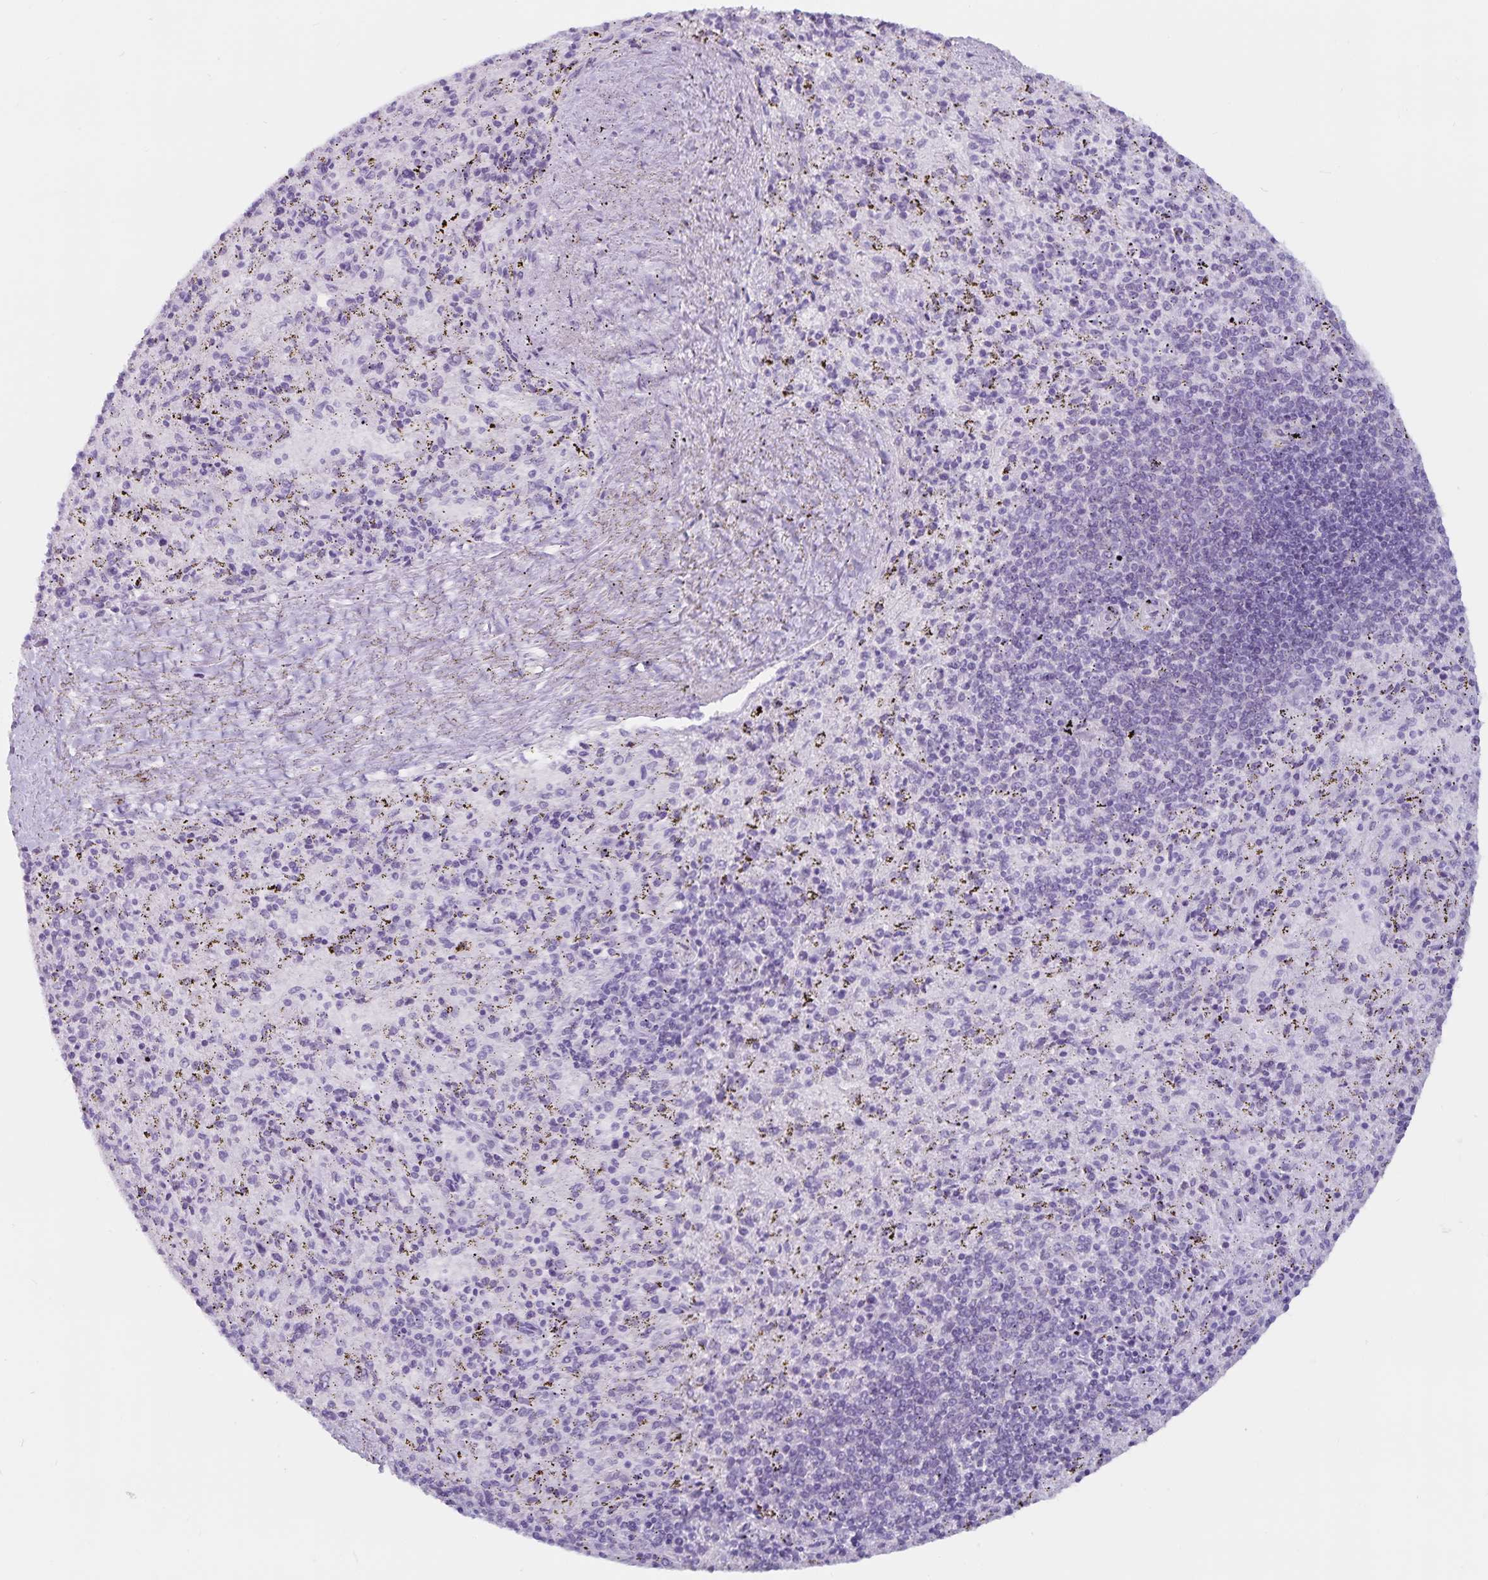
{"staining": {"intensity": "negative", "quantity": "none", "location": "none"}, "tissue": "spleen", "cell_type": "Cells in red pulp", "image_type": "normal", "snomed": [{"axis": "morphology", "description": "Normal tissue, NOS"}, {"axis": "topography", "description": "Spleen"}], "caption": "Immunohistochemistry (IHC) image of unremarkable spleen: human spleen stained with DAB shows no significant protein staining in cells in red pulp.", "gene": "GPR137", "patient": {"sex": "male", "age": 57}}